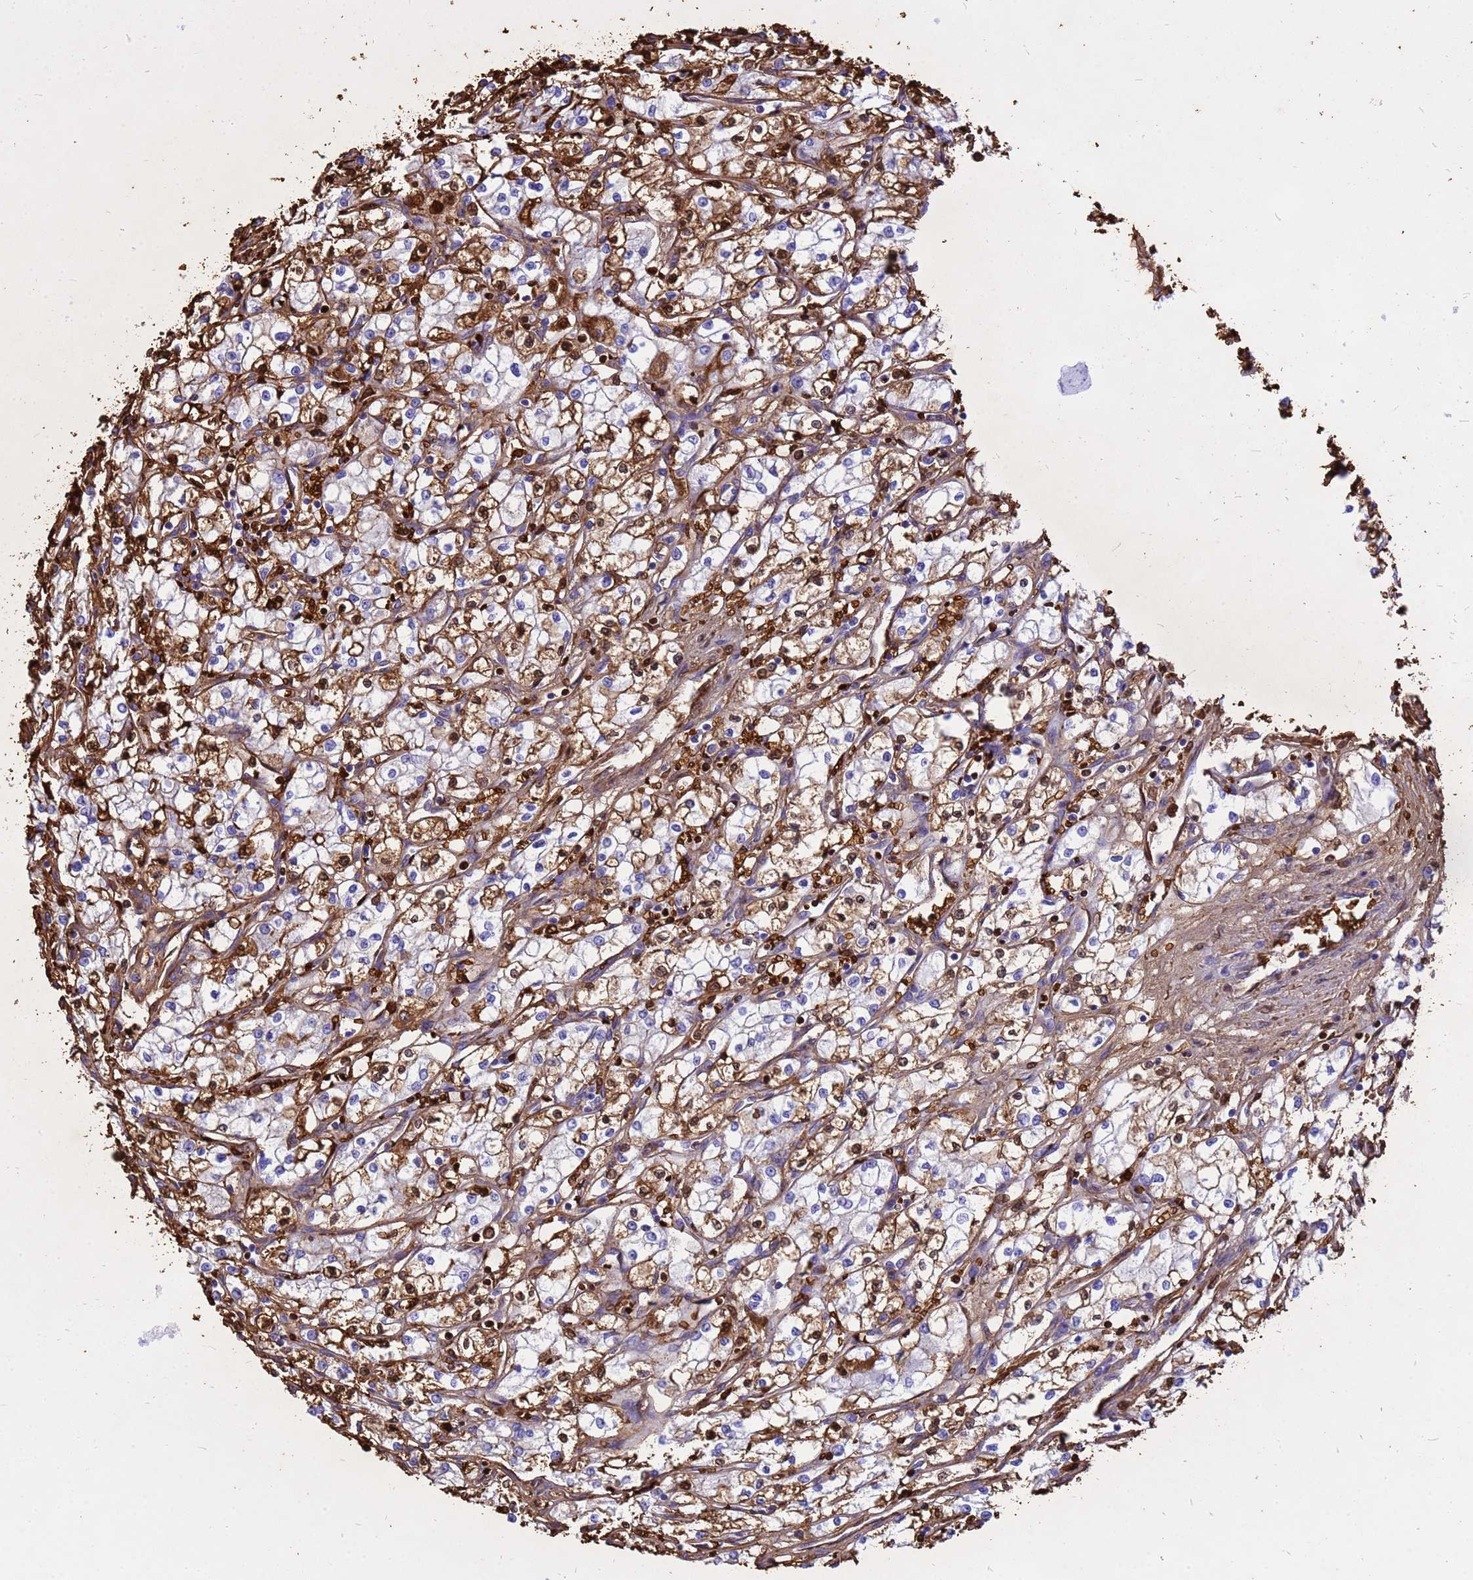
{"staining": {"intensity": "moderate", "quantity": "<25%", "location": "cytoplasmic/membranous"}, "tissue": "renal cancer", "cell_type": "Tumor cells", "image_type": "cancer", "snomed": [{"axis": "morphology", "description": "Adenocarcinoma, NOS"}, {"axis": "topography", "description": "Kidney"}], "caption": "Protein staining demonstrates moderate cytoplasmic/membranous staining in about <25% of tumor cells in adenocarcinoma (renal).", "gene": "HBA2", "patient": {"sex": "male", "age": 59}}